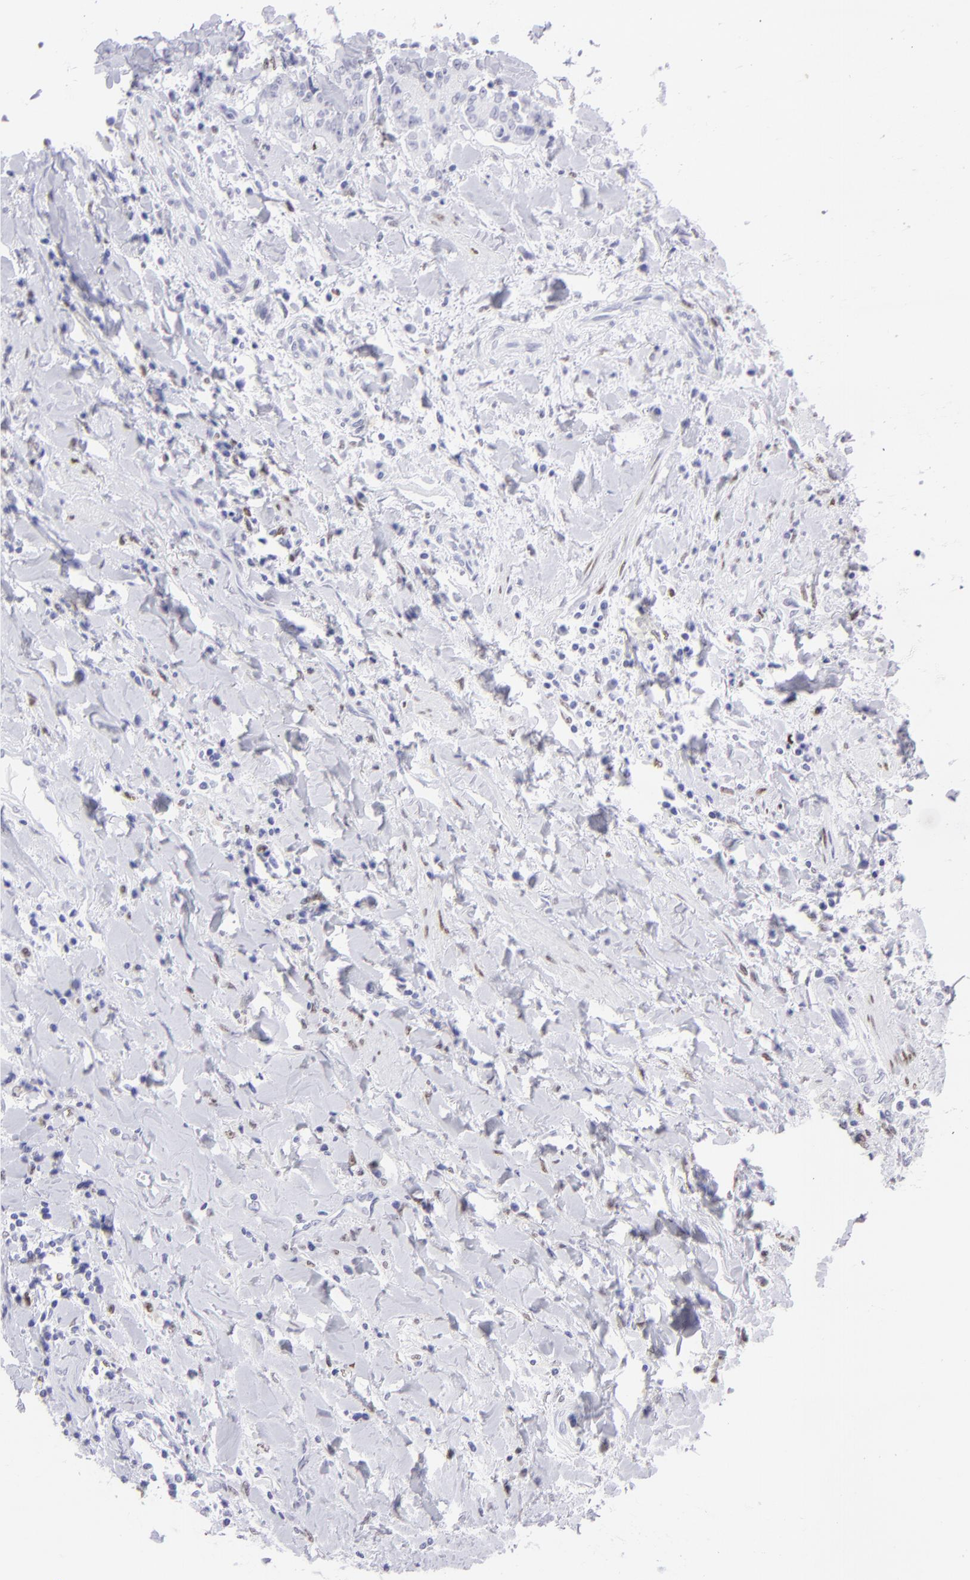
{"staining": {"intensity": "negative", "quantity": "none", "location": "none"}, "tissue": "liver cancer", "cell_type": "Tumor cells", "image_type": "cancer", "snomed": [{"axis": "morphology", "description": "Cholangiocarcinoma"}, {"axis": "topography", "description": "Liver"}], "caption": "A micrograph of liver cancer (cholangiocarcinoma) stained for a protein reveals no brown staining in tumor cells.", "gene": "MITF", "patient": {"sex": "male", "age": 57}}